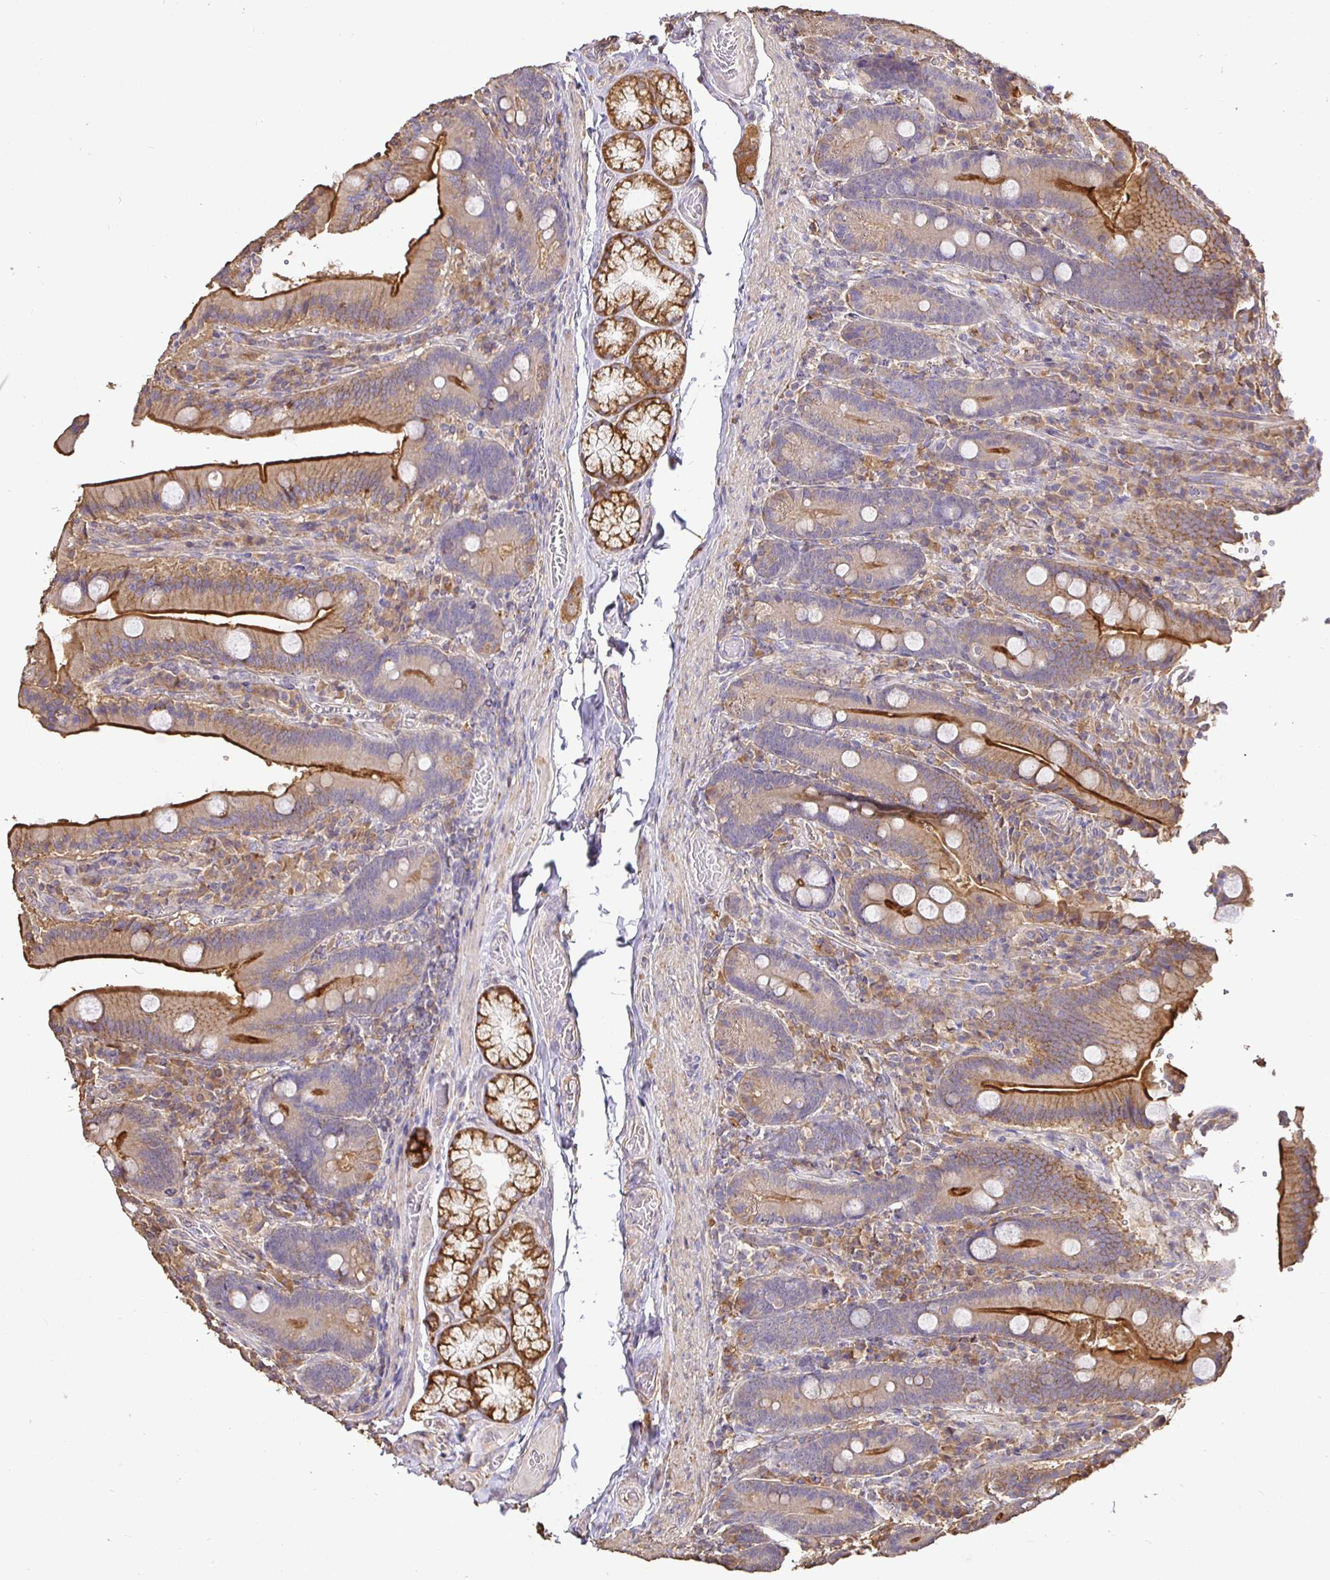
{"staining": {"intensity": "strong", "quantity": "25%-75%", "location": "cytoplasmic/membranous"}, "tissue": "duodenum", "cell_type": "Glandular cells", "image_type": "normal", "snomed": [{"axis": "morphology", "description": "Normal tissue, NOS"}, {"axis": "topography", "description": "Duodenum"}], "caption": "Immunohistochemical staining of benign duodenum displays 25%-75% levels of strong cytoplasmic/membranous protein positivity in about 25%-75% of glandular cells.", "gene": "MAPK8IP3", "patient": {"sex": "female", "age": 62}}